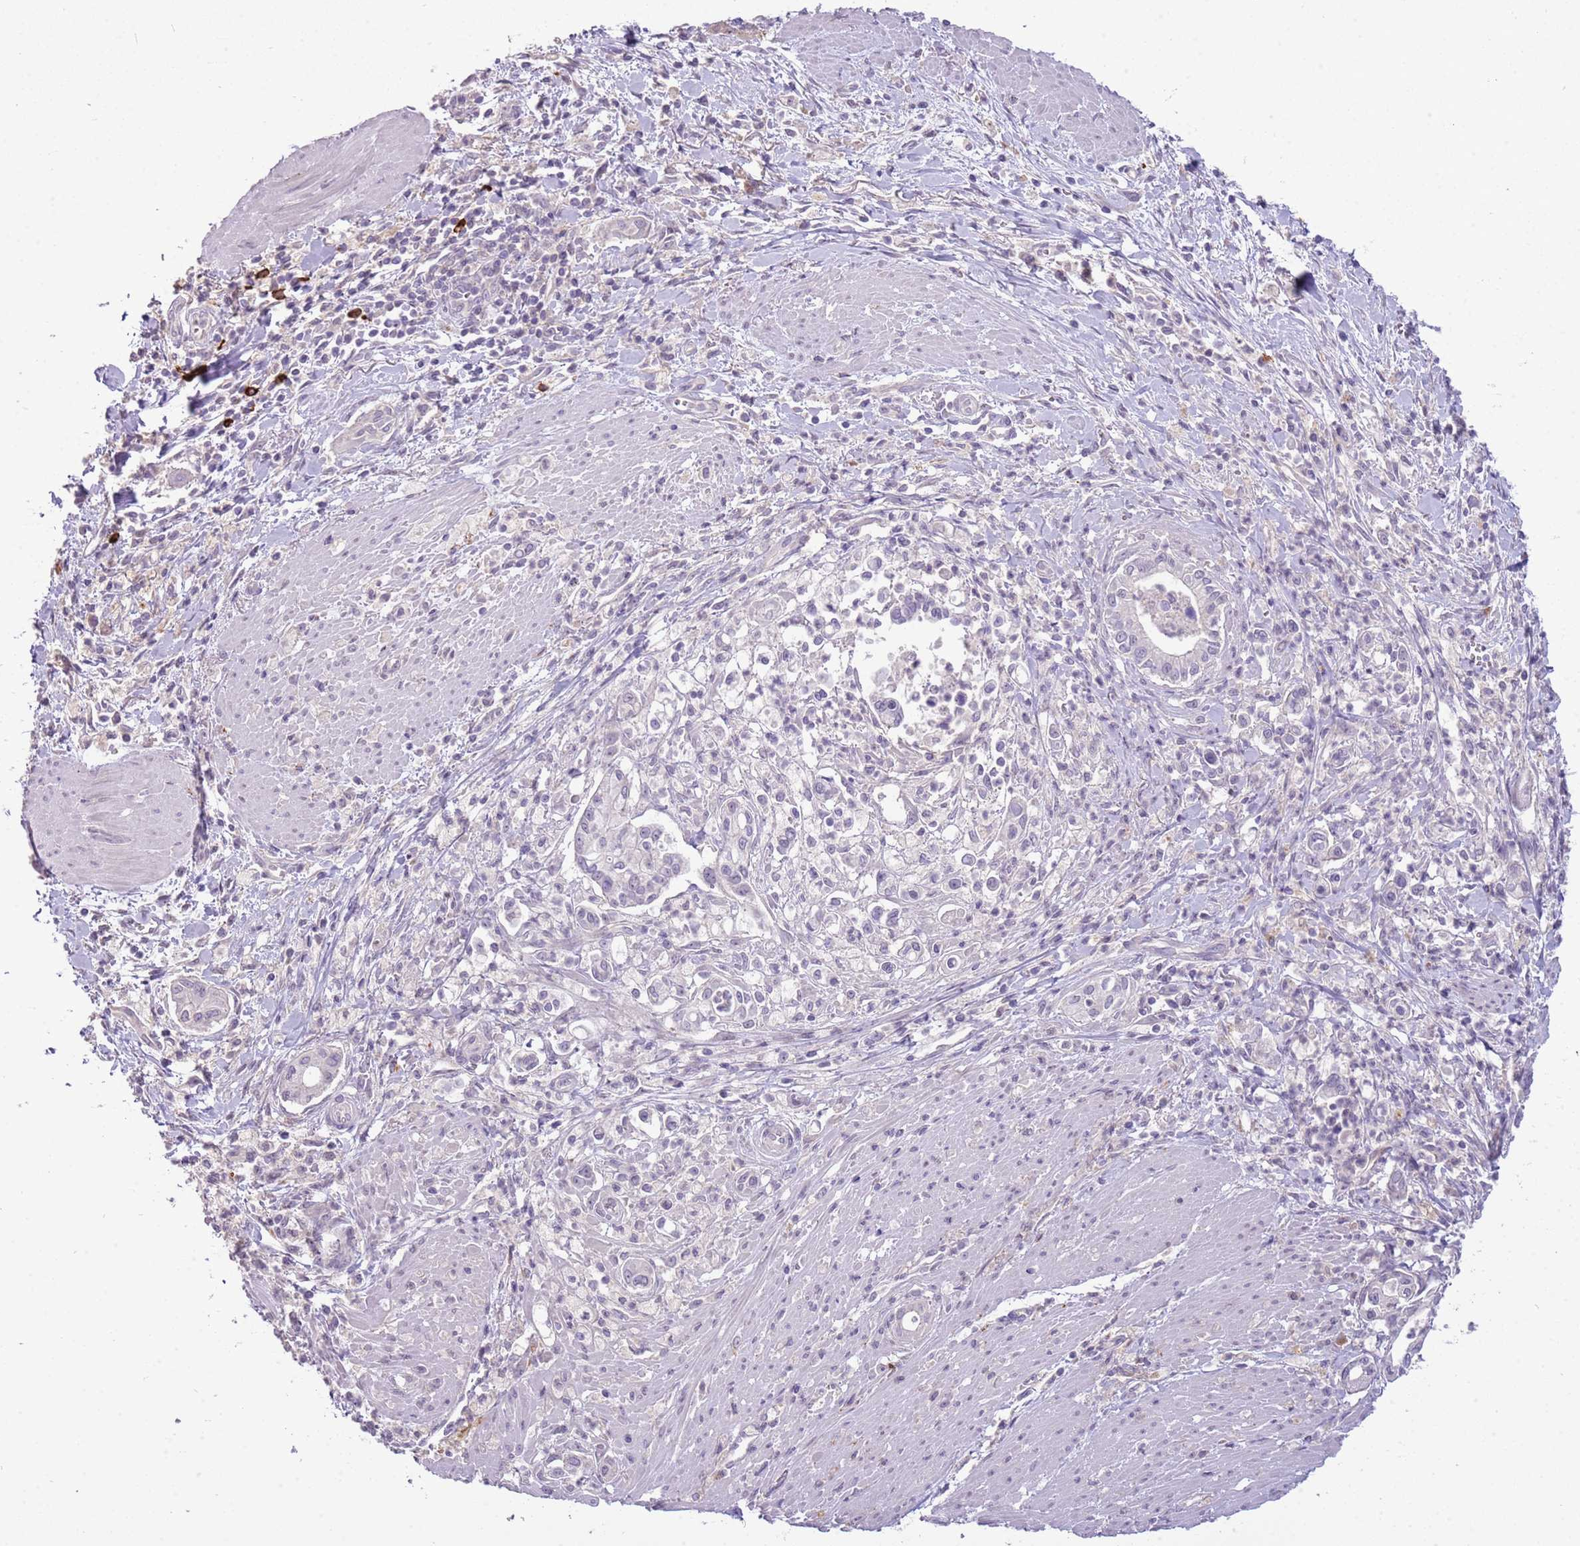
{"staining": {"intensity": "negative", "quantity": "none", "location": "none"}, "tissue": "pancreatic cancer", "cell_type": "Tumor cells", "image_type": "cancer", "snomed": [{"axis": "morphology", "description": "Adenocarcinoma, NOS"}, {"axis": "topography", "description": "Pancreas"}], "caption": "Protein analysis of pancreatic cancer (adenocarcinoma) demonstrates no significant staining in tumor cells.", "gene": "SCAMP5", "patient": {"sex": "male", "age": 78}}